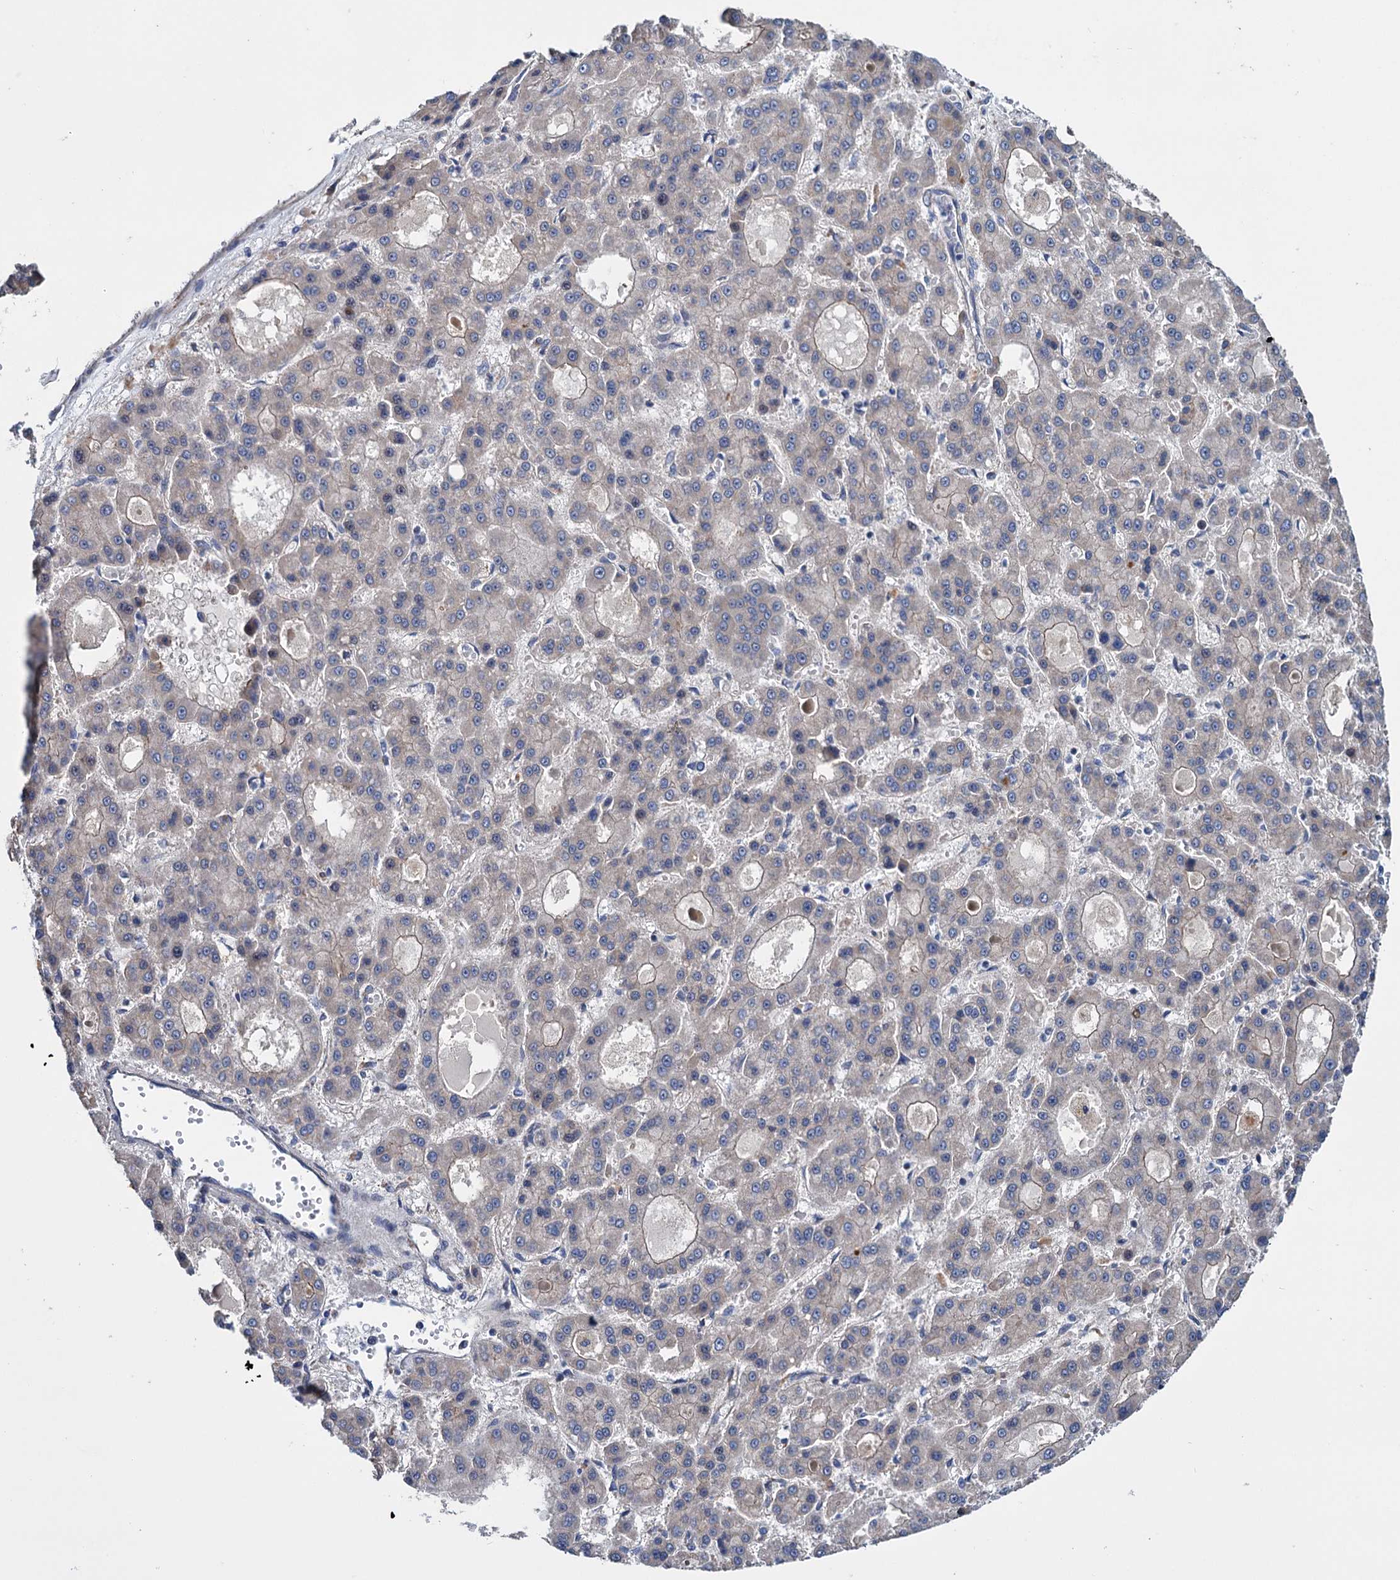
{"staining": {"intensity": "negative", "quantity": "none", "location": "none"}, "tissue": "liver cancer", "cell_type": "Tumor cells", "image_type": "cancer", "snomed": [{"axis": "morphology", "description": "Carcinoma, Hepatocellular, NOS"}, {"axis": "topography", "description": "Liver"}], "caption": "The IHC image has no significant staining in tumor cells of liver hepatocellular carcinoma tissue.", "gene": "EYA4", "patient": {"sex": "male", "age": 70}}